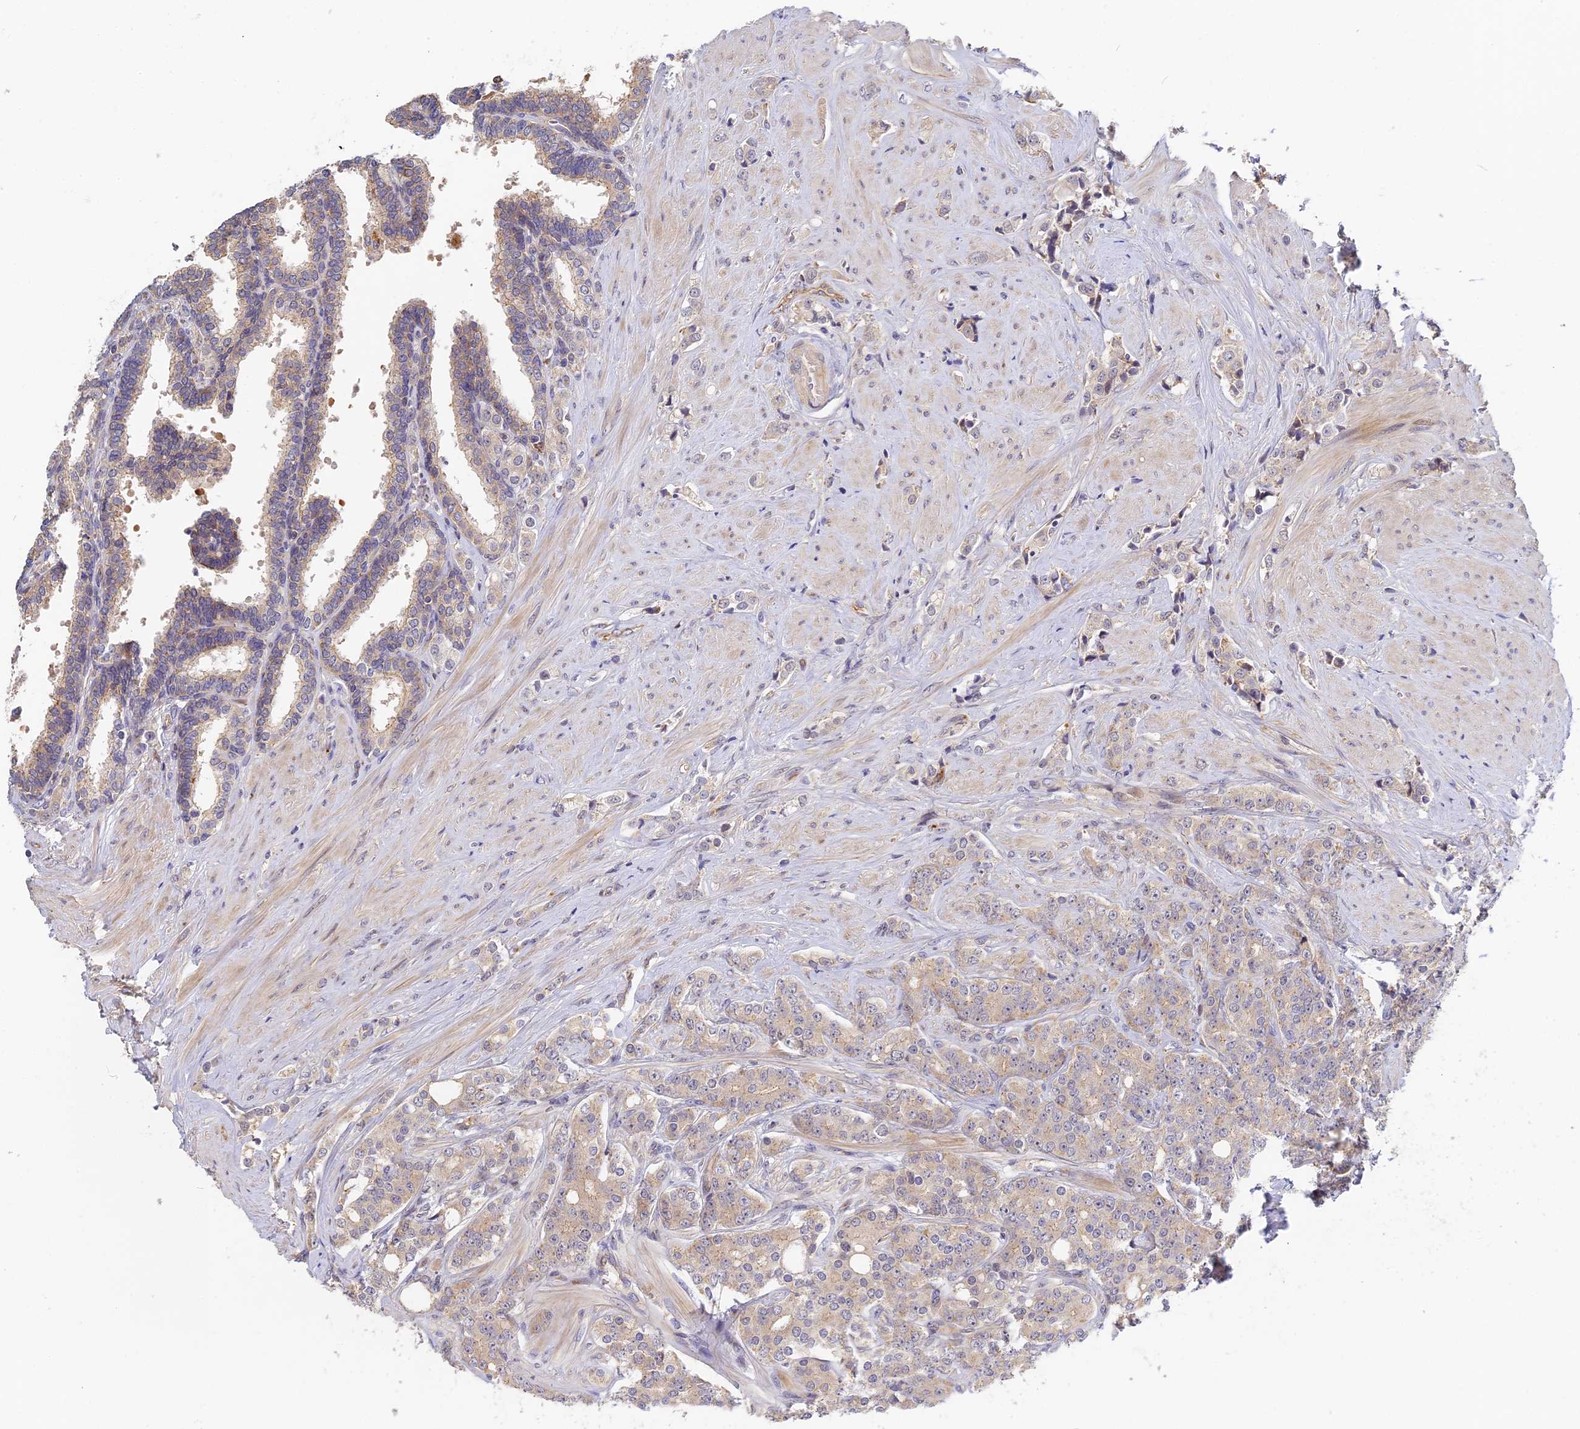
{"staining": {"intensity": "weak", "quantity": "<25%", "location": "cytoplasmic/membranous"}, "tissue": "prostate cancer", "cell_type": "Tumor cells", "image_type": "cancer", "snomed": [{"axis": "morphology", "description": "Adenocarcinoma, High grade"}, {"axis": "topography", "description": "Prostate"}], "caption": "This is an immunohistochemistry photomicrograph of human prostate cancer. There is no staining in tumor cells.", "gene": "MISP3", "patient": {"sex": "male", "age": 62}}